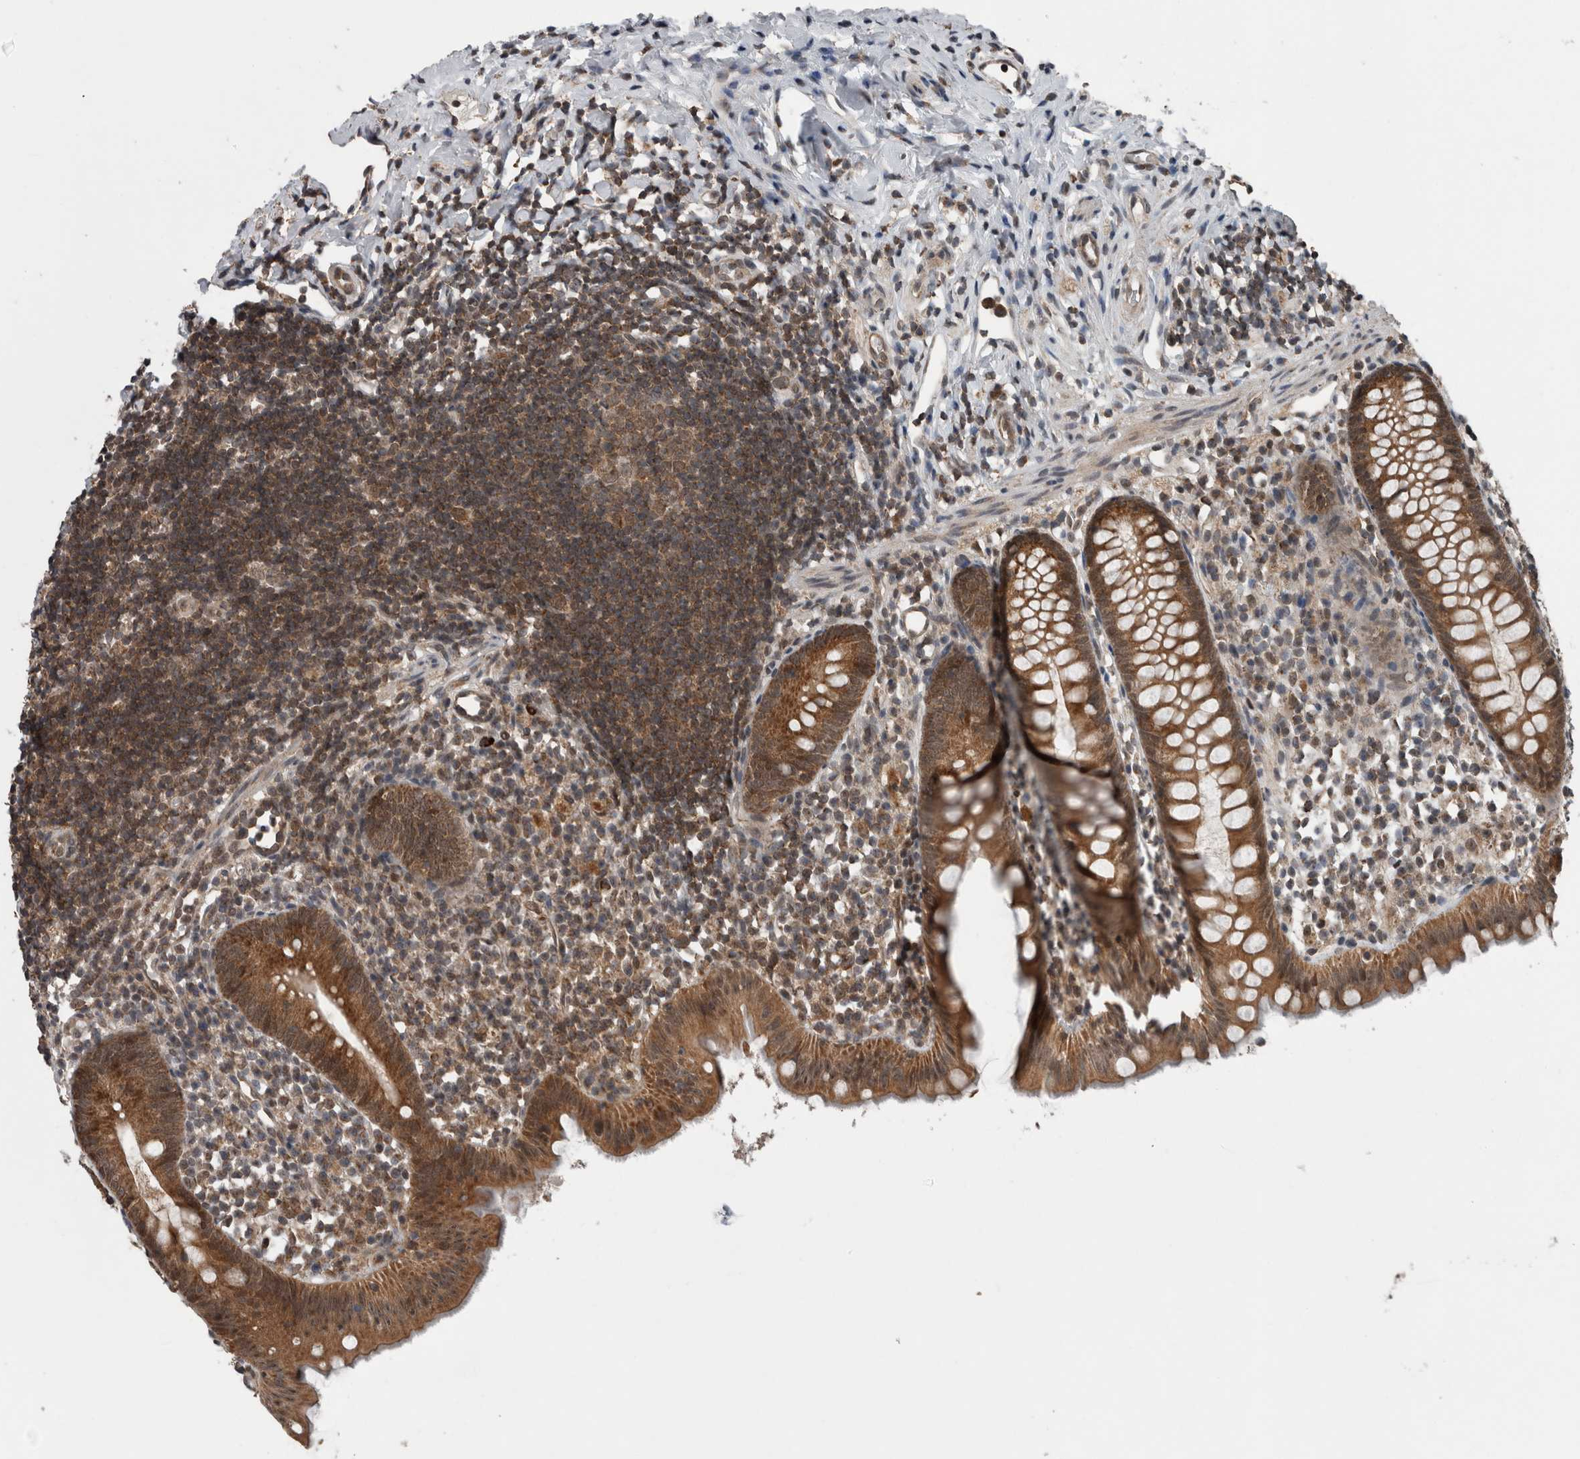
{"staining": {"intensity": "moderate", "quantity": ">75%", "location": "cytoplasmic/membranous"}, "tissue": "appendix", "cell_type": "Glandular cells", "image_type": "normal", "snomed": [{"axis": "morphology", "description": "Normal tissue, NOS"}, {"axis": "topography", "description": "Appendix"}], "caption": "Immunohistochemistry histopathology image of unremarkable human appendix stained for a protein (brown), which demonstrates medium levels of moderate cytoplasmic/membranous positivity in about >75% of glandular cells.", "gene": "ENY2", "patient": {"sex": "female", "age": 20}}